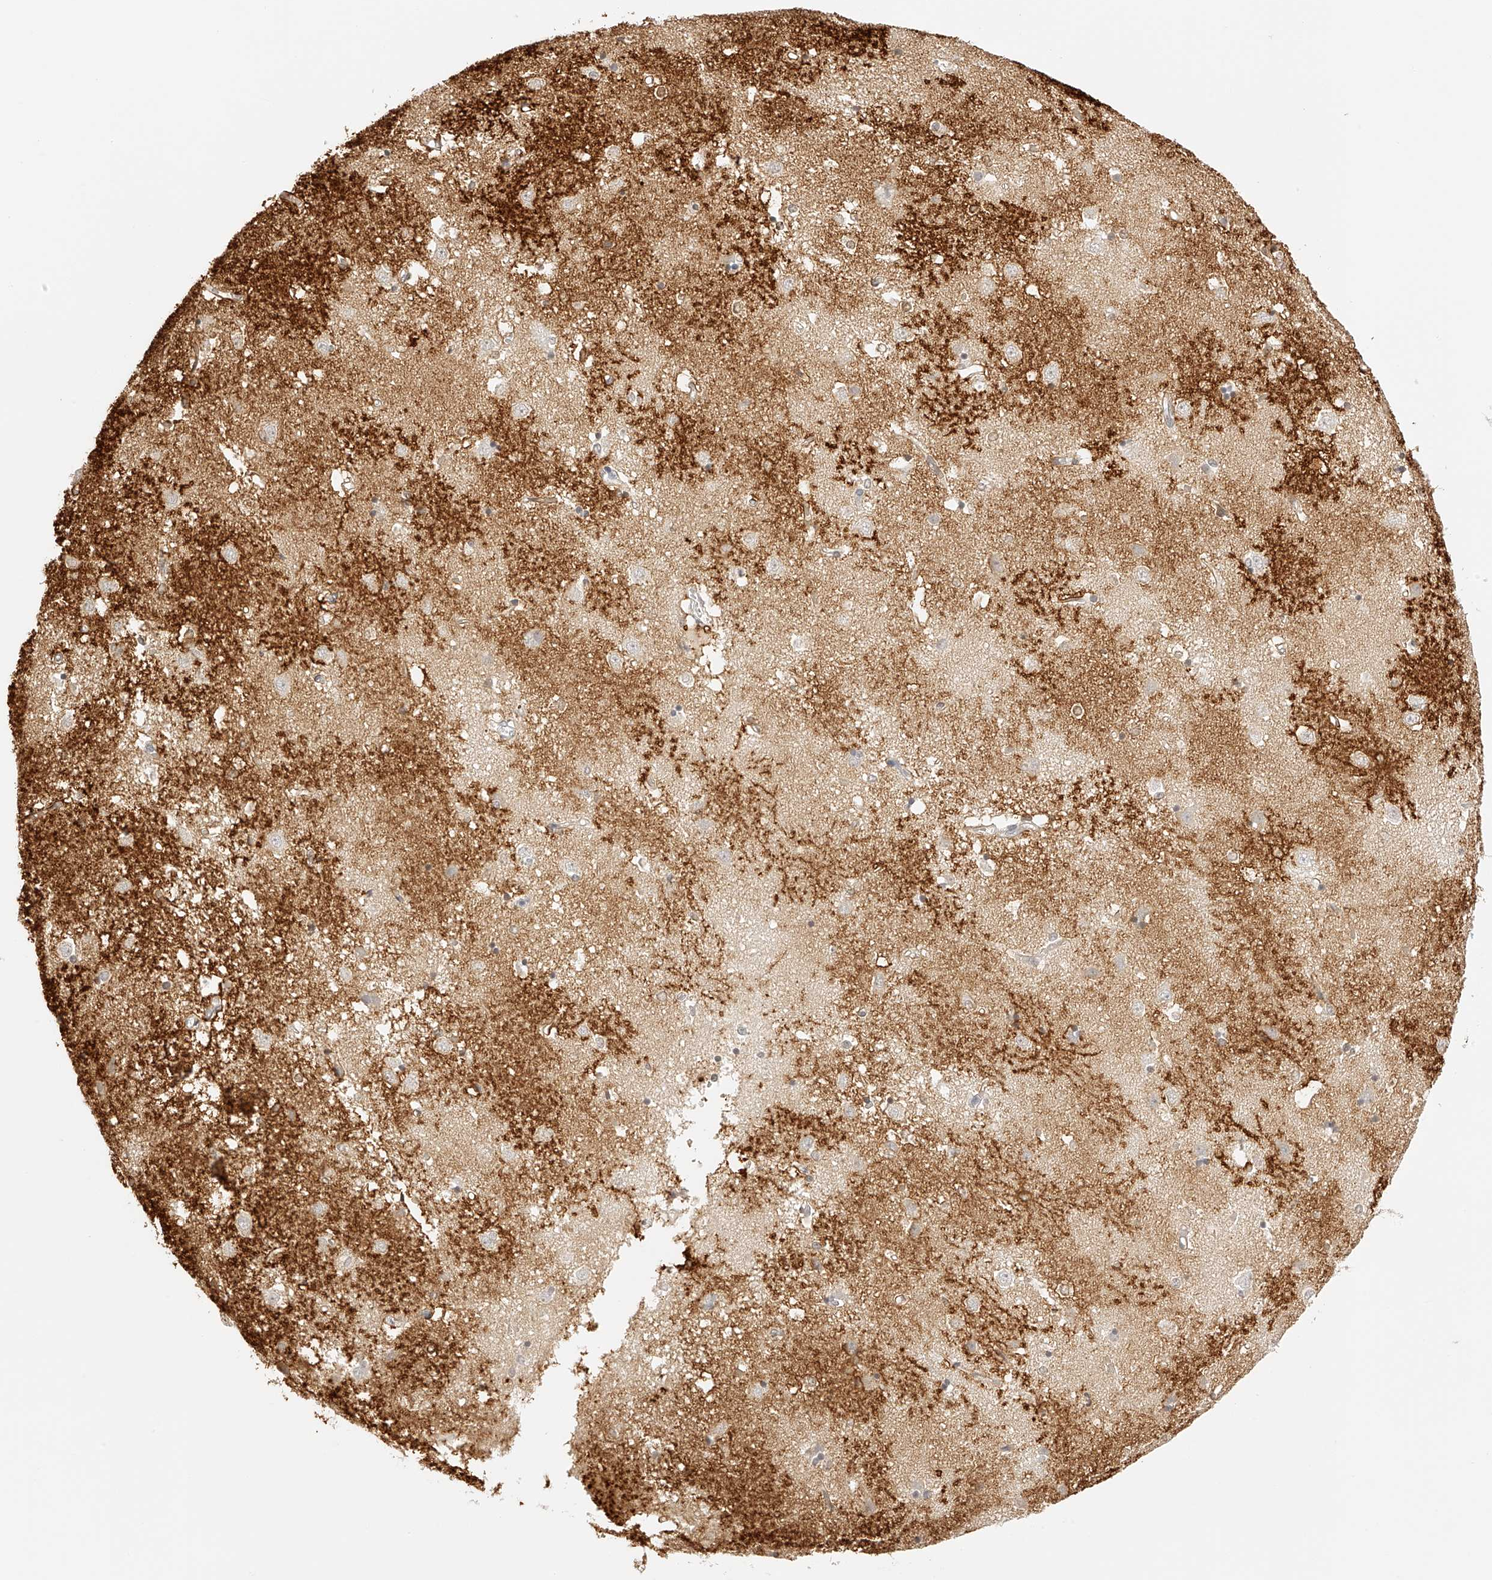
{"staining": {"intensity": "negative", "quantity": "none", "location": "none"}, "tissue": "caudate", "cell_type": "Glial cells", "image_type": "normal", "snomed": [{"axis": "morphology", "description": "Normal tissue, NOS"}, {"axis": "topography", "description": "Lateral ventricle wall"}], "caption": "IHC photomicrograph of unremarkable caudate: caudate stained with DAB (3,3'-diaminobenzidine) reveals no significant protein positivity in glial cells.", "gene": "ZFP69", "patient": {"sex": "male", "age": 45}}